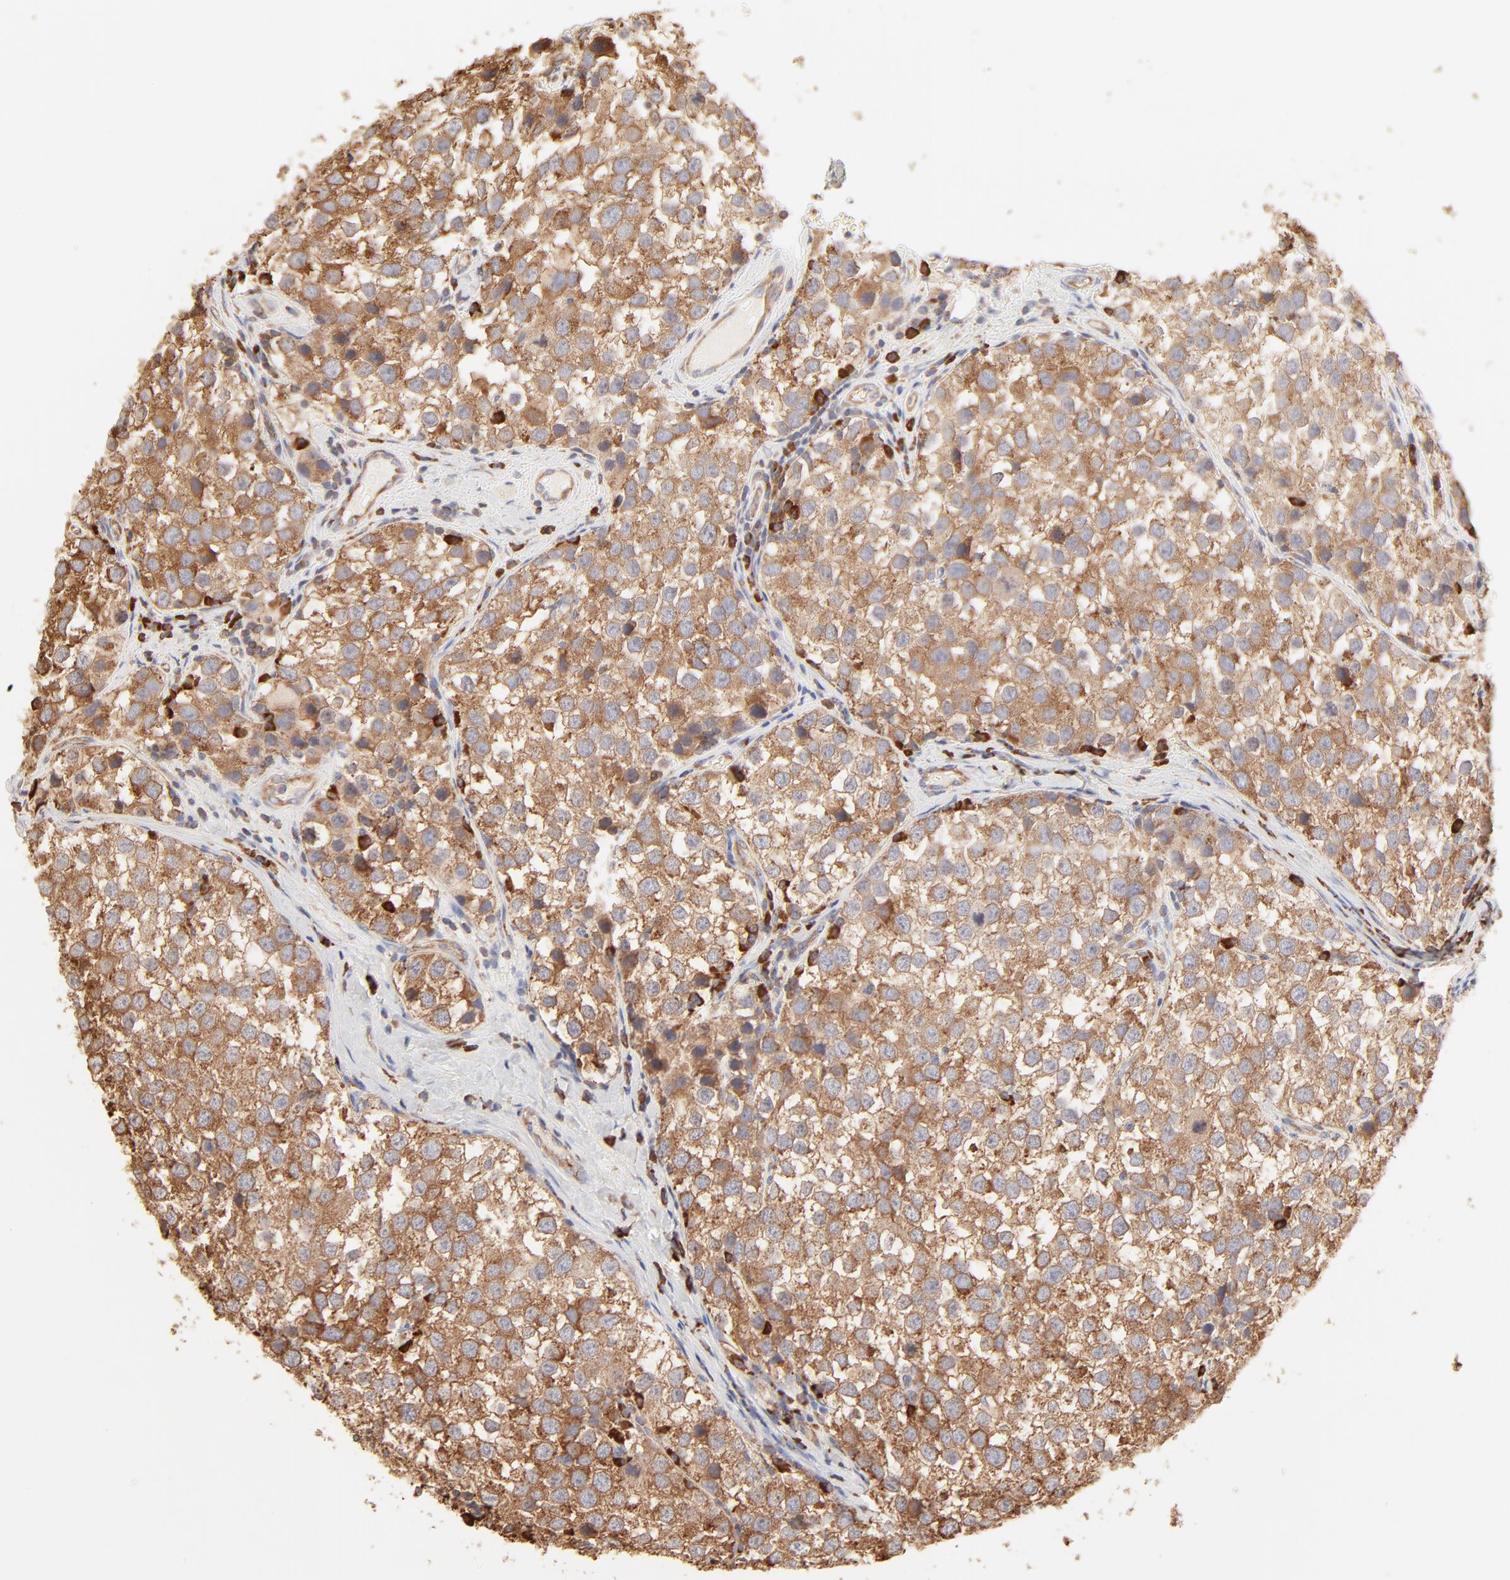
{"staining": {"intensity": "moderate", "quantity": ">75%", "location": "cytoplasmic/membranous"}, "tissue": "testis cancer", "cell_type": "Tumor cells", "image_type": "cancer", "snomed": [{"axis": "morphology", "description": "Seminoma, NOS"}, {"axis": "topography", "description": "Testis"}], "caption": "Testis seminoma was stained to show a protein in brown. There is medium levels of moderate cytoplasmic/membranous expression in approximately >75% of tumor cells. Nuclei are stained in blue.", "gene": "RPS20", "patient": {"sex": "male", "age": 39}}